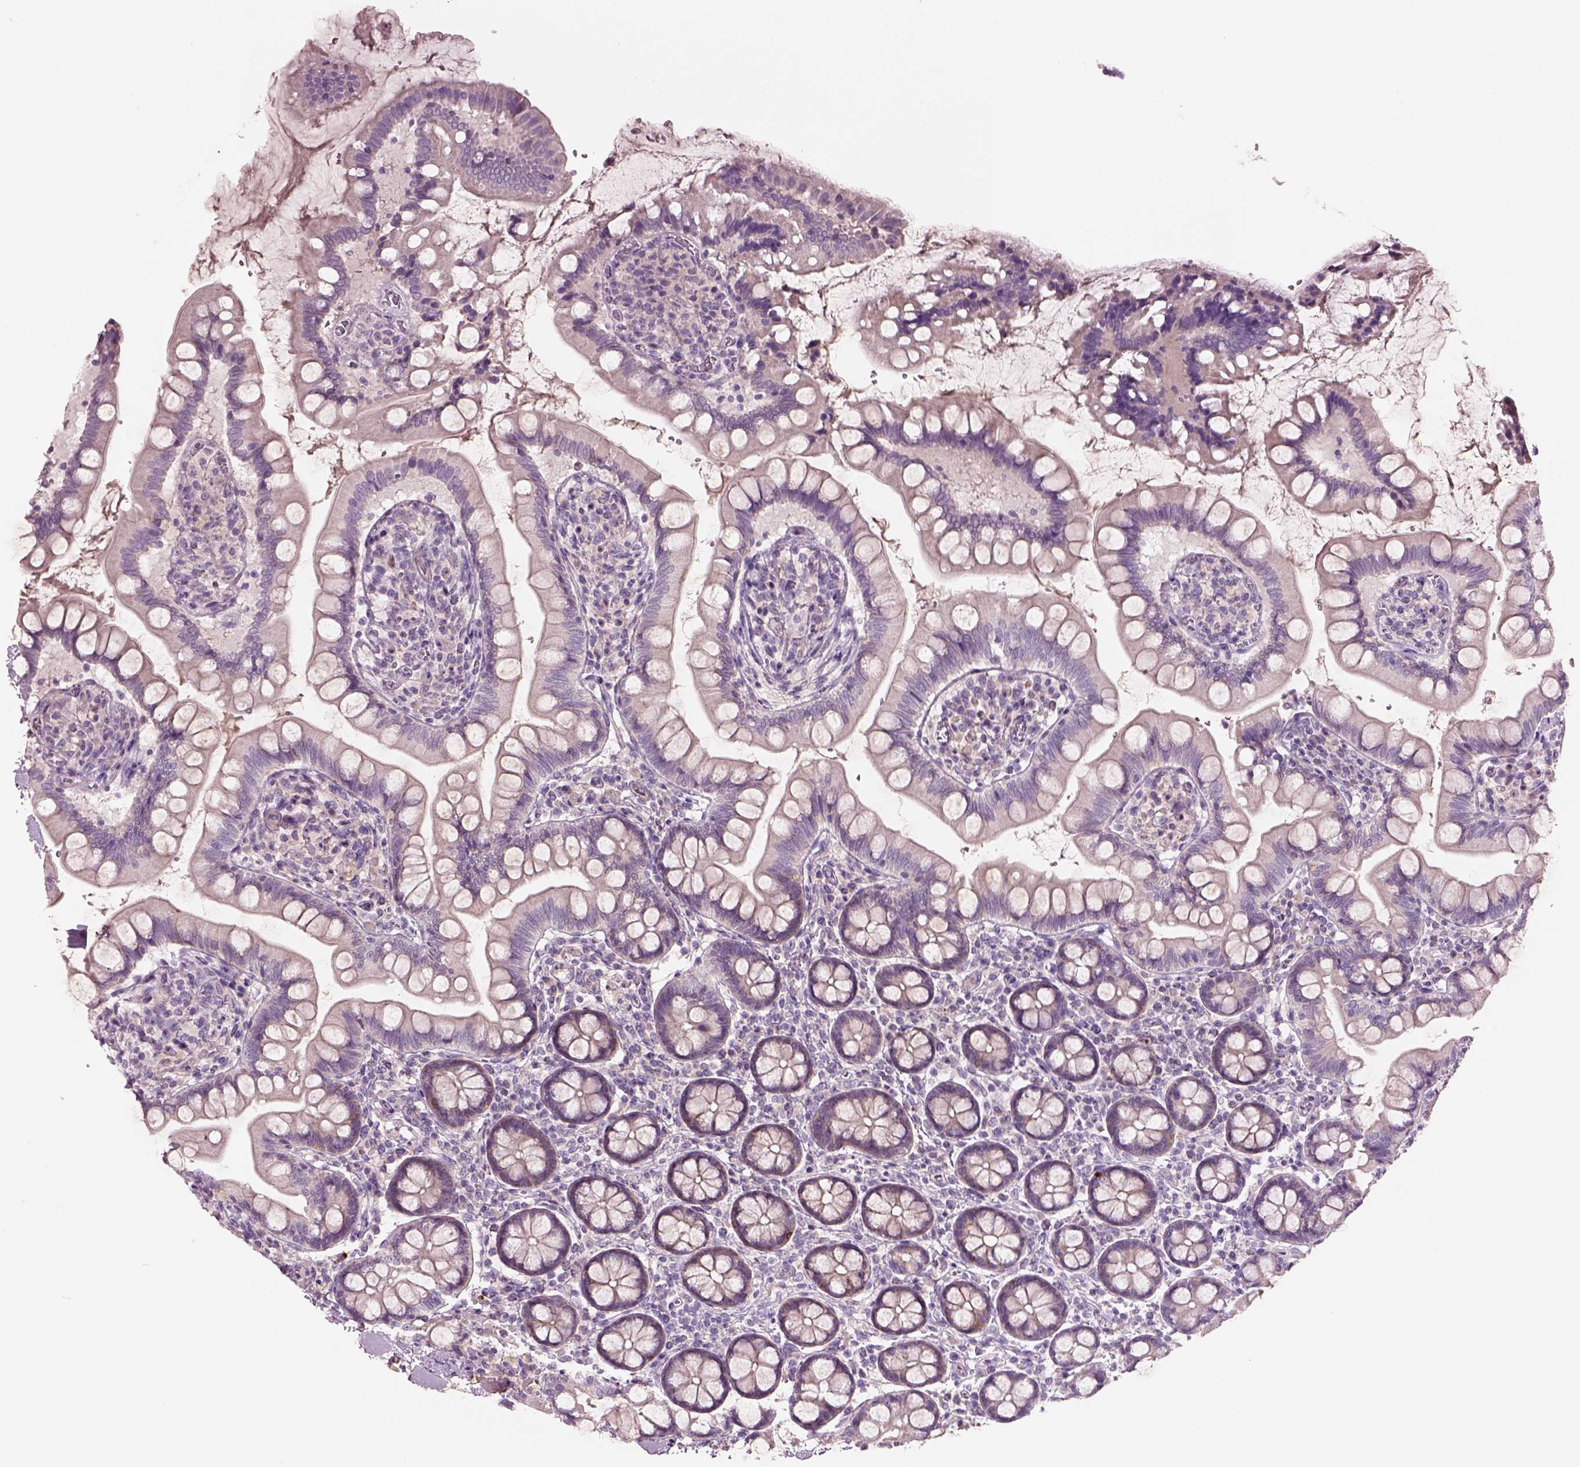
{"staining": {"intensity": "negative", "quantity": "none", "location": "none"}, "tissue": "small intestine", "cell_type": "Glandular cells", "image_type": "normal", "snomed": [{"axis": "morphology", "description": "Normal tissue, NOS"}, {"axis": "topography", "description": "Small intestine"}], "caption": "Immunohistochemistry (IHC) photomicrograph of normal small intestine stained for a protein (brown), which reveals no staining in glandular cells.", "gene": "PLPP7", "patient": {"sex": "female", "age": 56}}